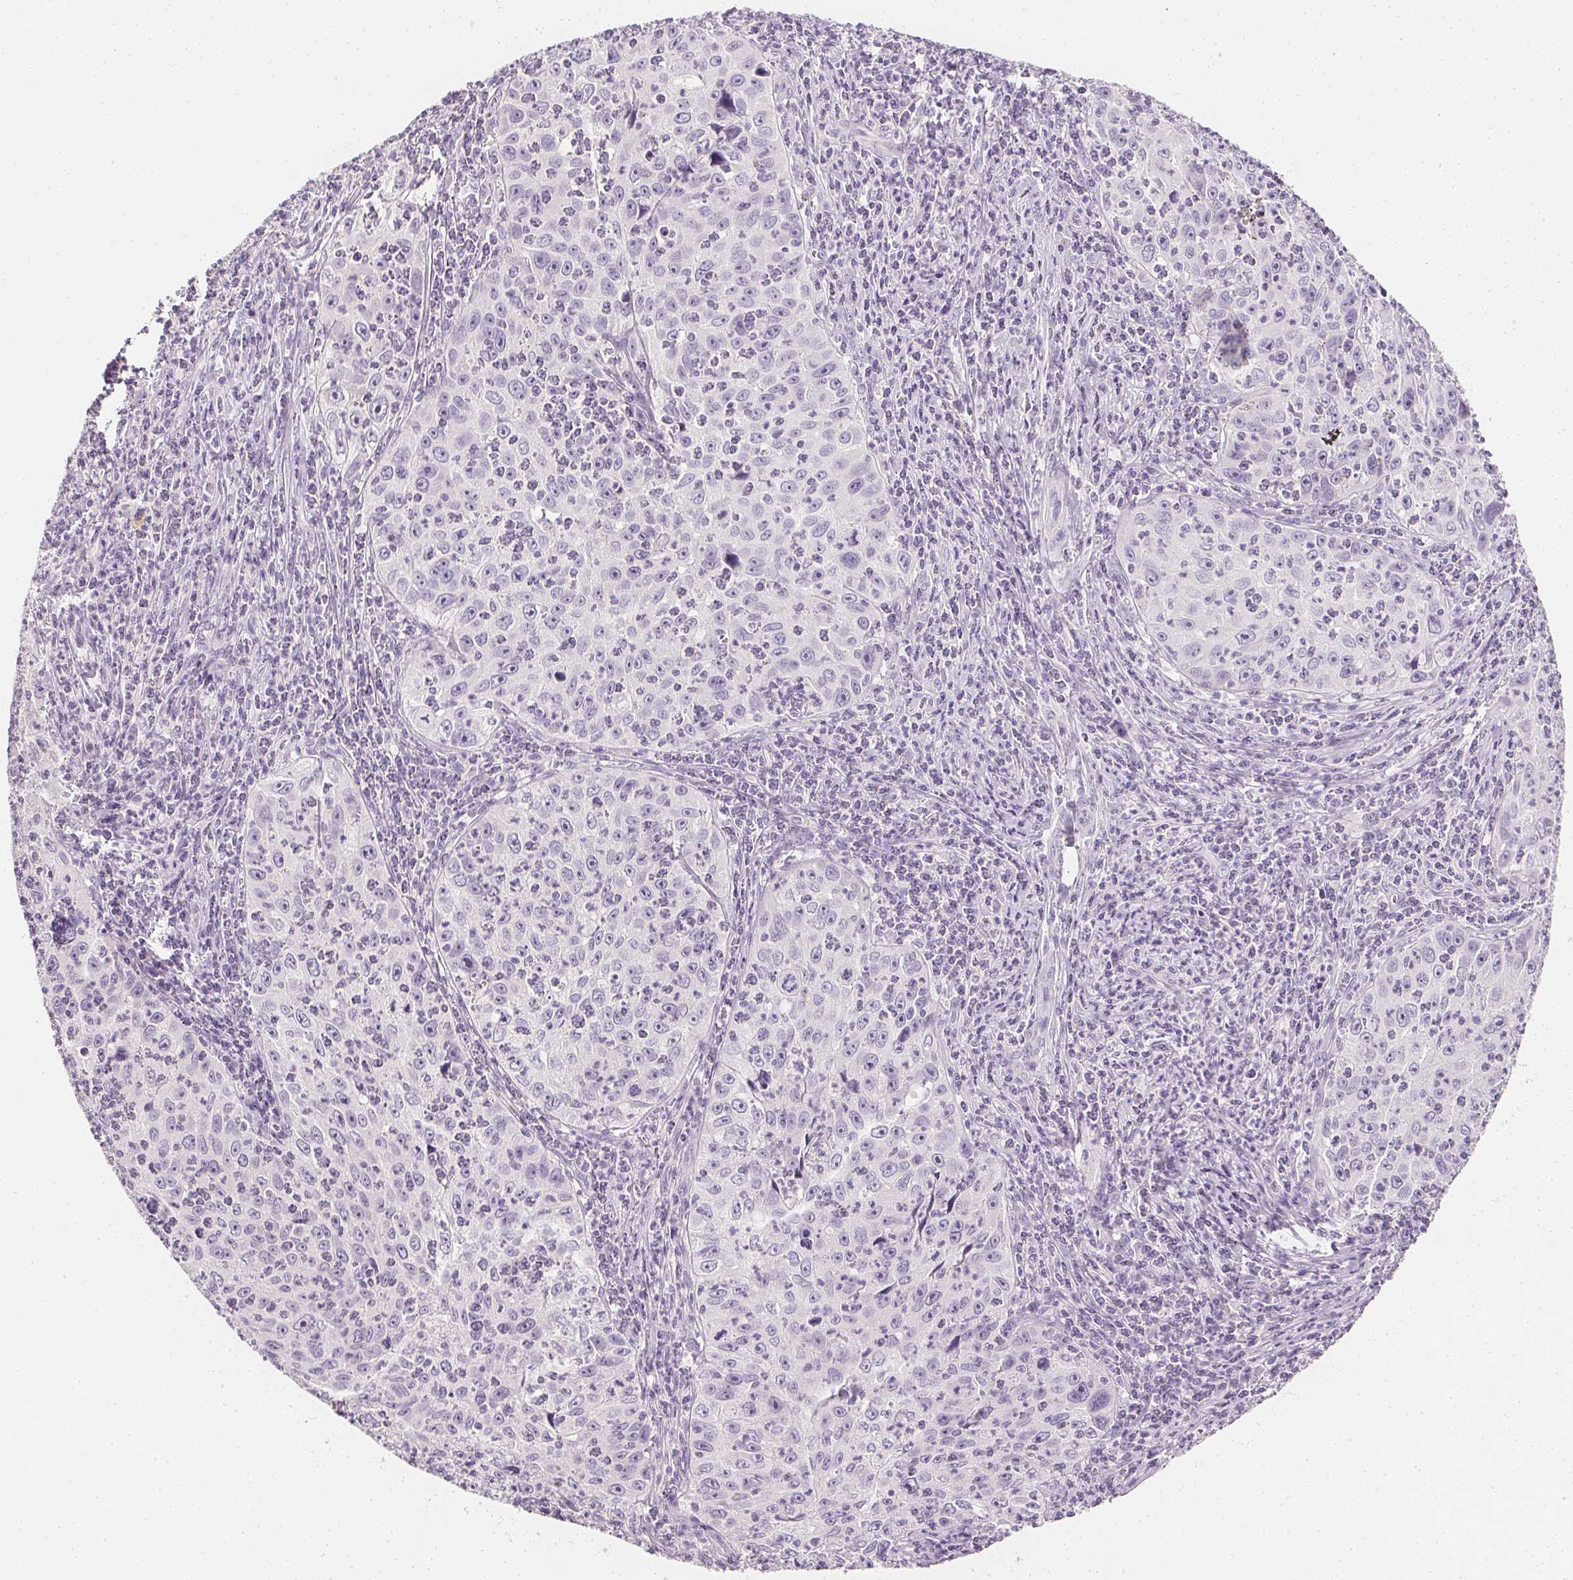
{"staining": {"intensity": "negative", "quantity": "none", "location": "none"}, "tissue": "cervical cancer", "cell_type": "Tumor cells", "image_type": "cancer", "snomed": [{"axis": "morphology", "description": "Squamous cell carcinoma, NOS"}, {"axis": "topography", "description": "Cervix"}], "caption": "Tumor cells are negative for protein expression in human cervical squamous cell carcinoma.", "gene": "ELAVL3", "patient": {"sex": "female", "age": 30}}